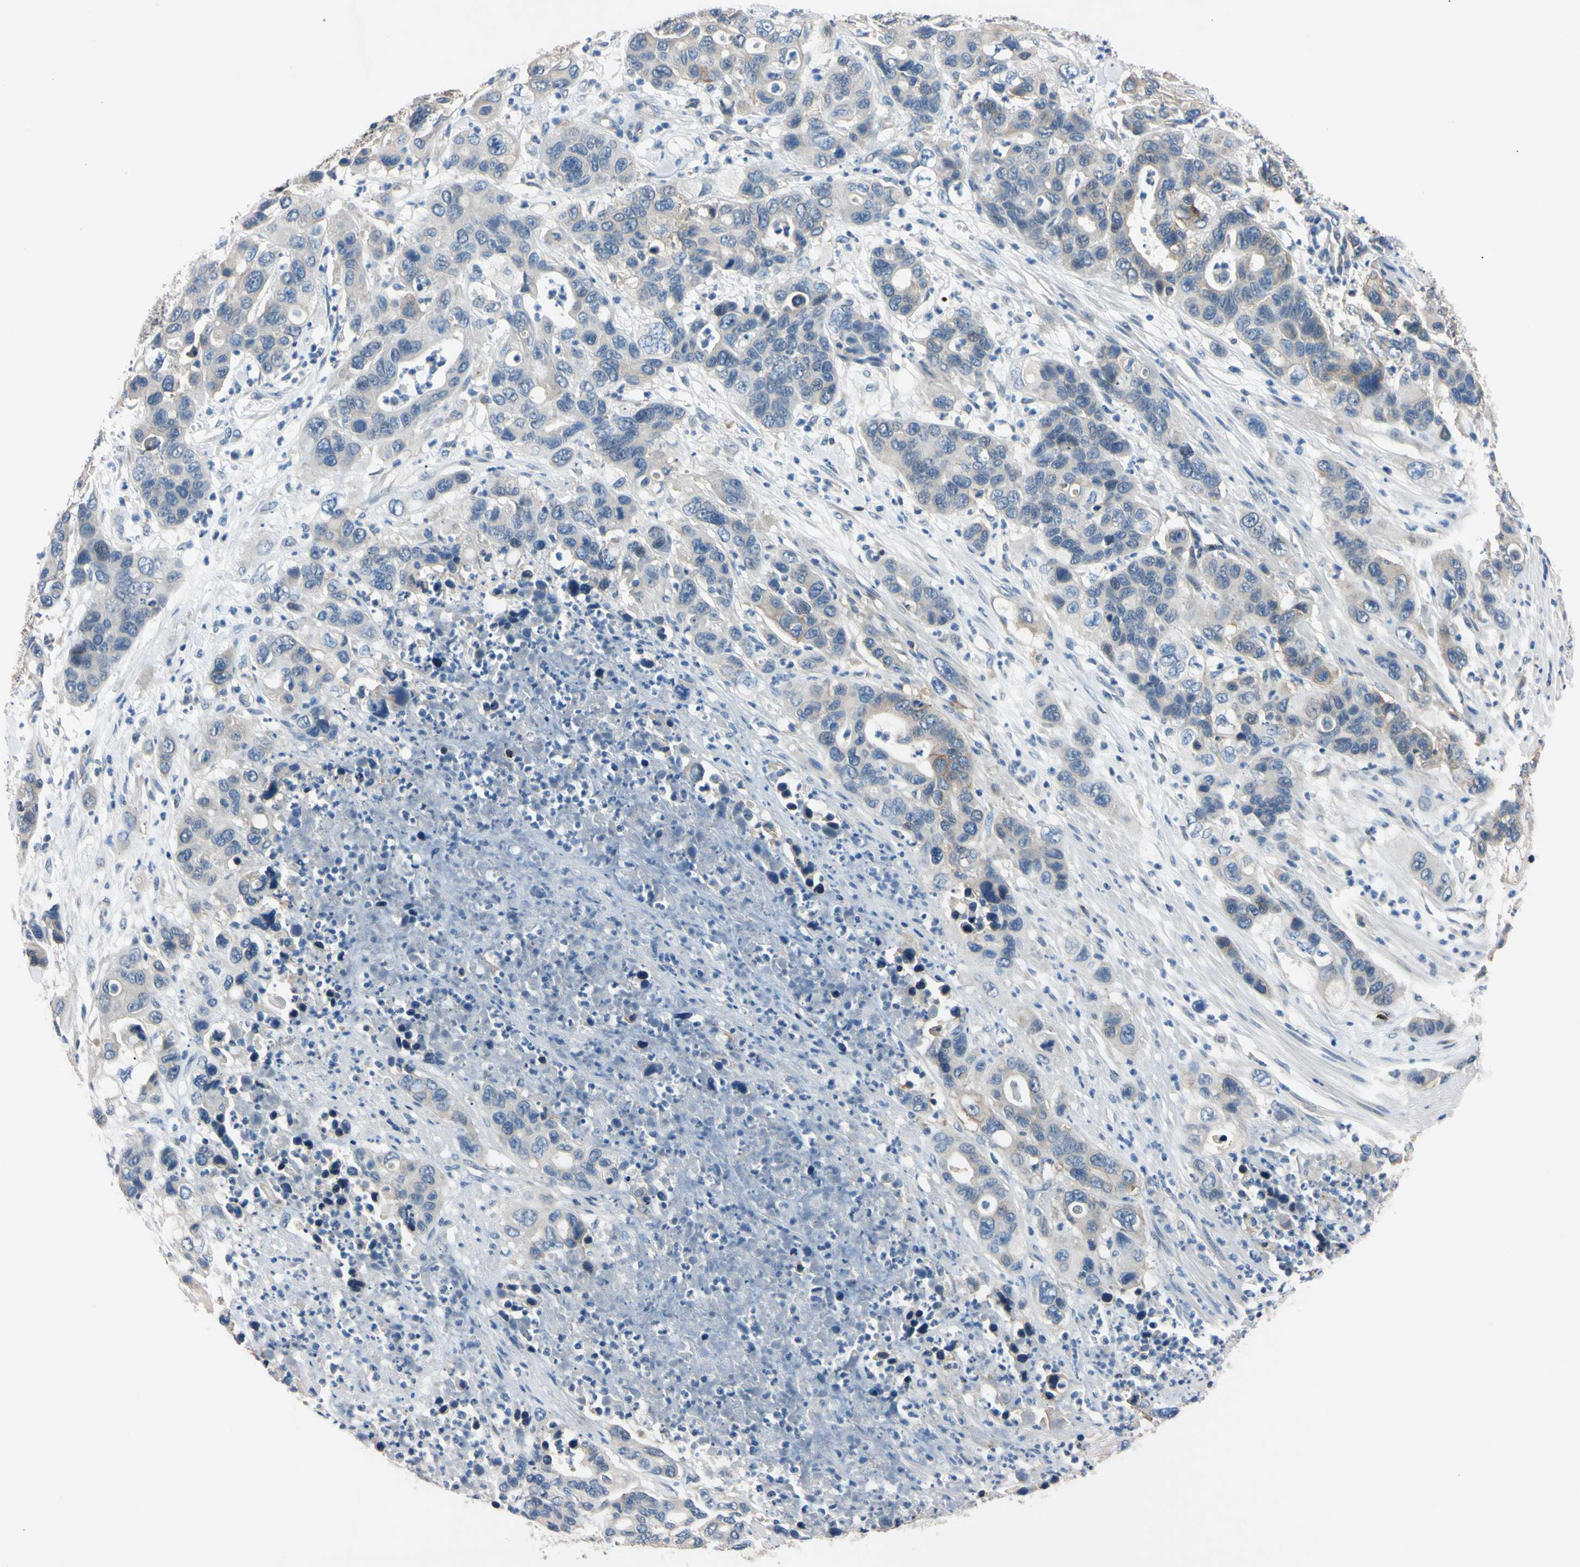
{"staining": {"intensity": "moderate", "quantity": "<25%", "location": "cytoplasmic/membranous"}, "tissue": "pancreatic cancer", "cell_type": "Tumor cells", "image_type": "cancer", "snomed": [{"axis": "morphology", "description": "Adenocarcinoma, NOS"}, {"axis": "topography", "description": "Pancreas"}], "caption": "Human adenocarcinoma (pancreatic) stained for a protein (brown) reveals moderate cytoplasmic/membranous positive expression in approximately <25% of tumor cells.", "gene": "PNKD", "patient": {"sex": "female", "age": 71}}